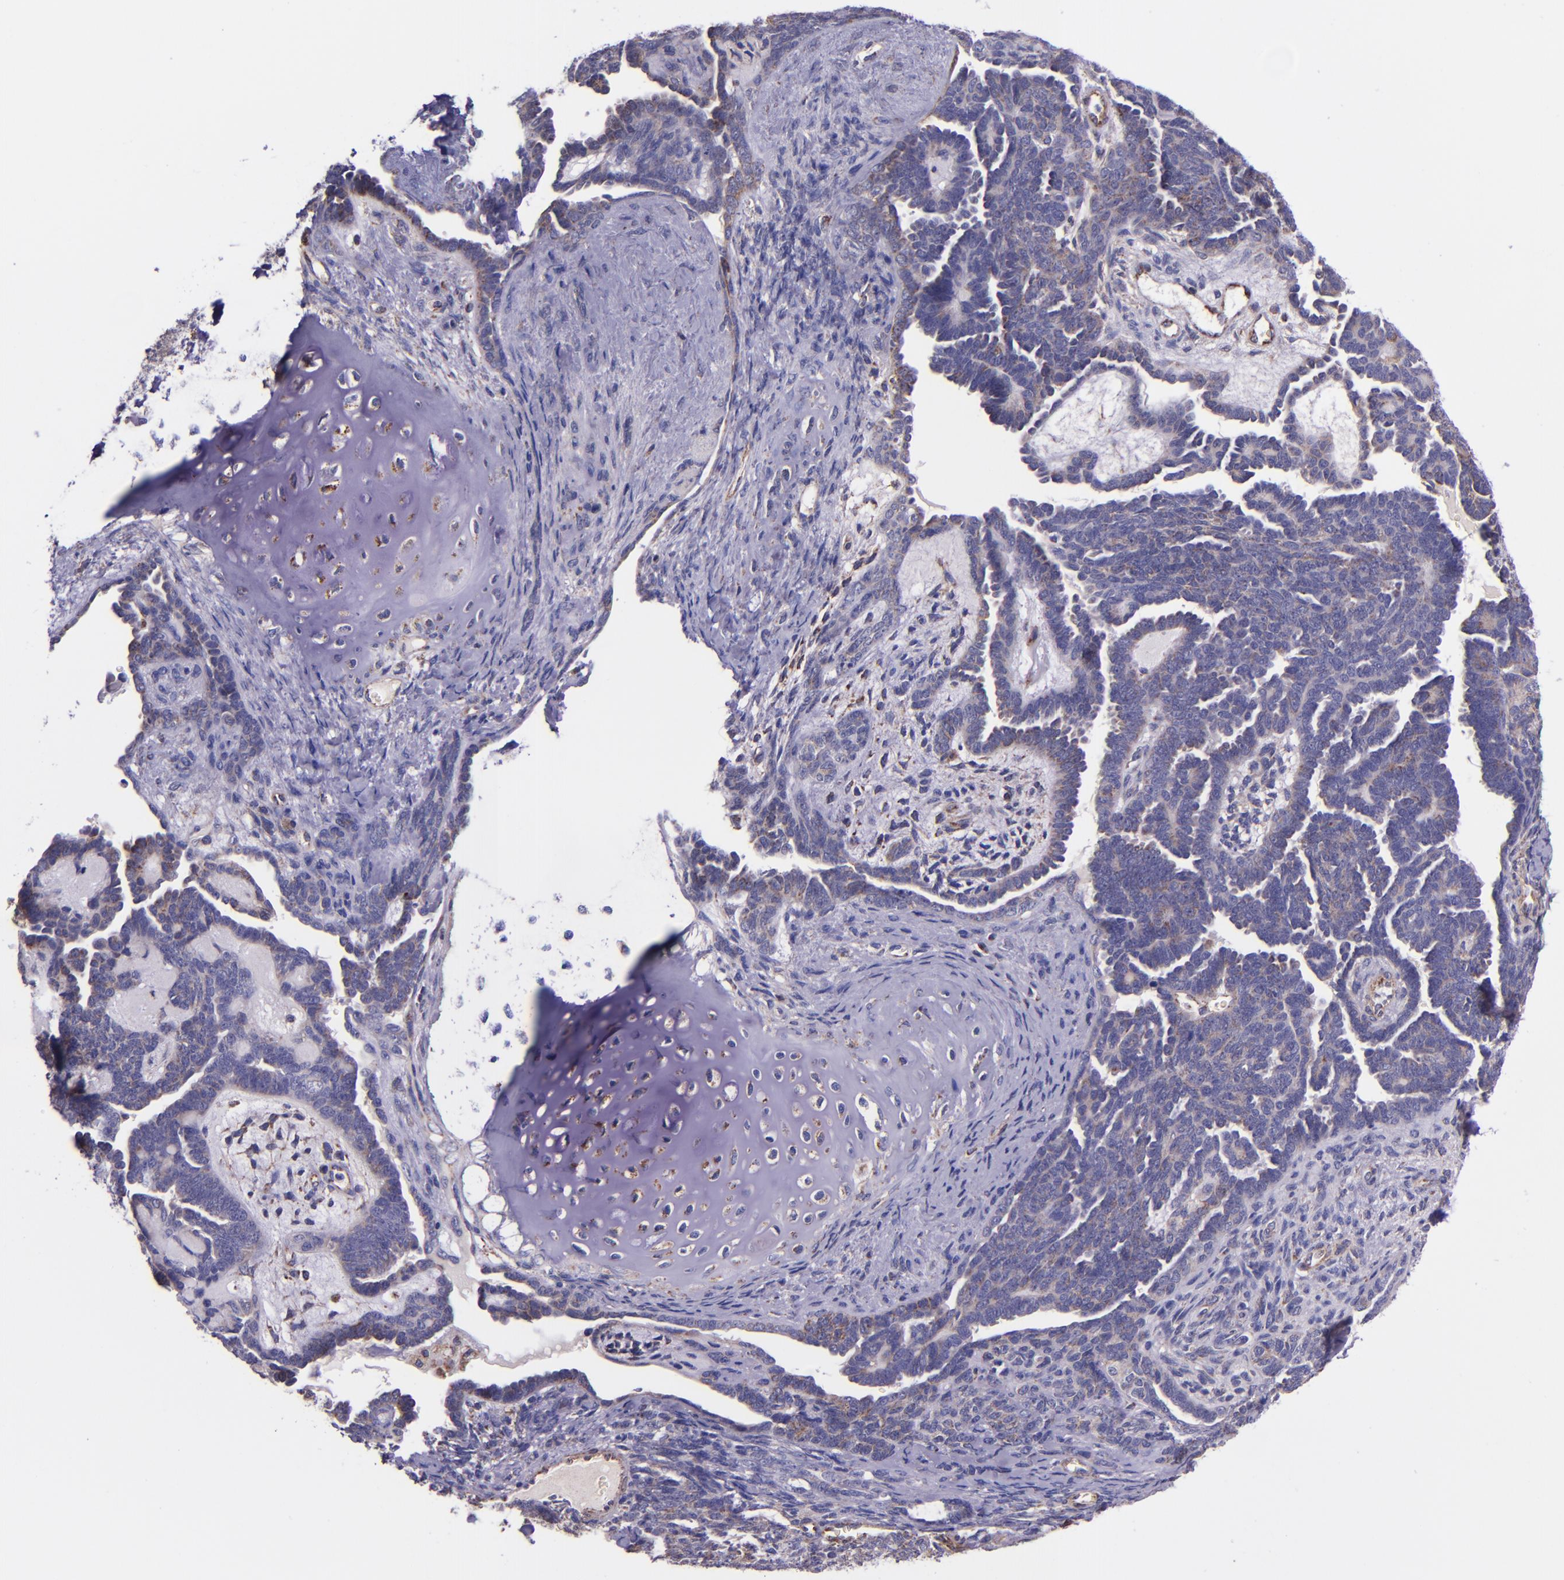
{"staining": {"intensity": "negative", "quantity": "none", "location": "none"}, "tissue": "endometrial cancer", "cell_type": "Tumor cells", "image_type": "cancer", "snomed": [{"axis": "morphology", "description": "Neoplasm, malignant, NOS"}, {"axis": "topography", "description": "Endometrium"}], "caption": "This is an immunohistochemistry (IHC) photomicrograph of human neoplasm (malignant) (endometrial). There is no positivity in tumor cells.", "gene": "IDH3G", "patient": {"sex": "female", "age": 74}}